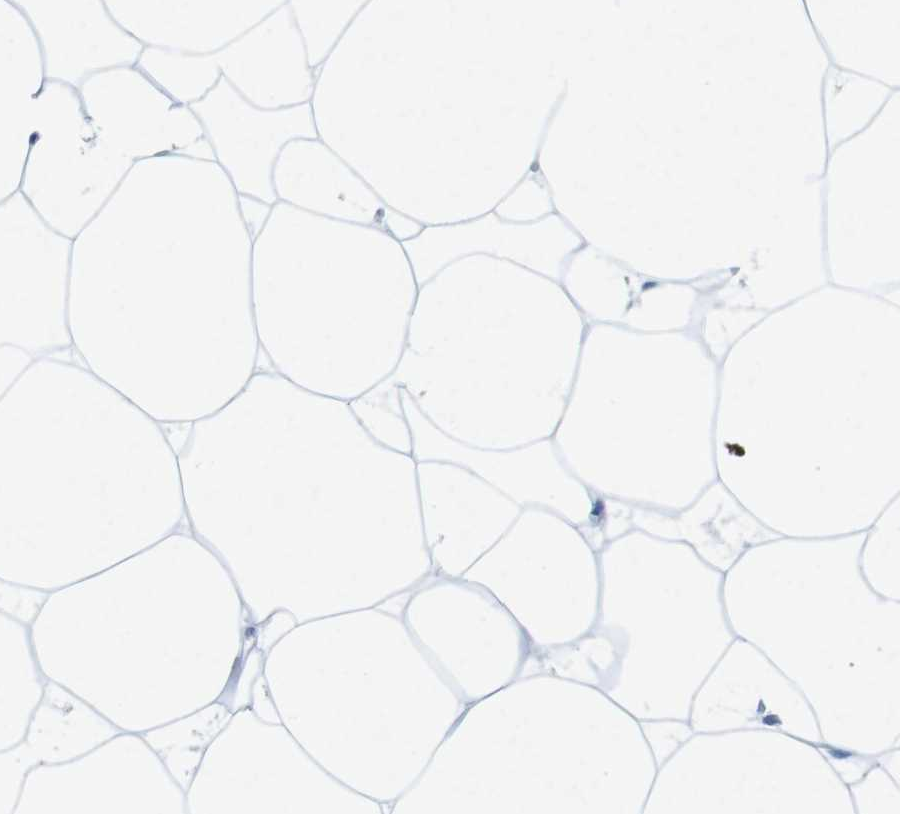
{"staining": {"intensity": "negative", "quantity": "none", "location": "none"}, "tissue": "adipose tissue", "cell_type": "Adipocytes", "image_type": "normal", "snomed": [{"axis": "morphology", "description": "Normal tissue, NOS"}, {"axis": "morphology", "description": "Duct carcinoma"}, {"axis": "topography", "description": "Breast"}, {"axis": "topography", "description": "Adipose tissue"}], "caption": "A micrograph of human adipose tissue is negative for staining in adipocytes. (DAB immunohistochemistry, high magnification).", "gene": "CTAG1B", "patient": {"sex": "female", "age": 37}}